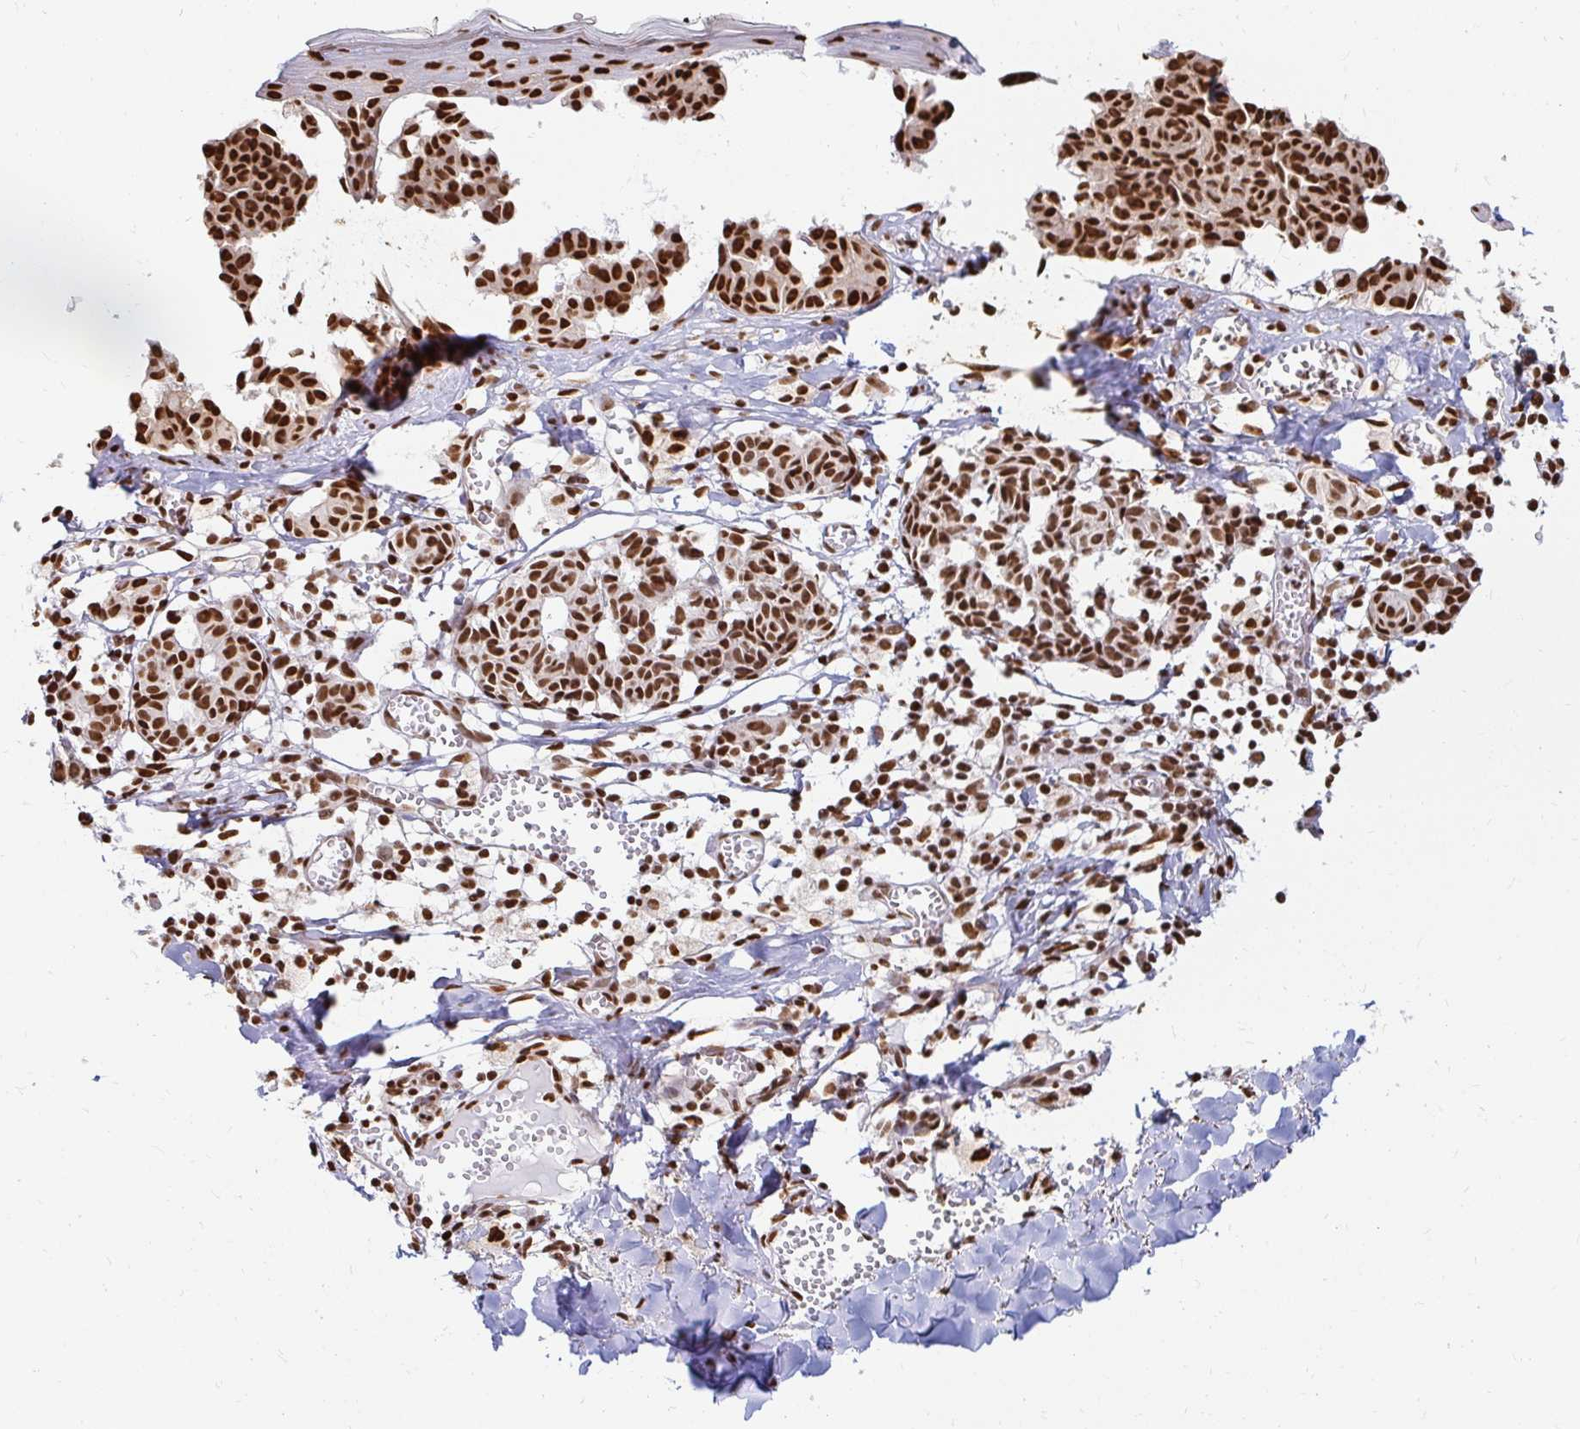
{"staining": {"intensity": "strong", "quantity": ">75%", "location": "nuclear"}, "tissue": "melanoma", "cell_type": "Tumor cells", "image_type": "cancer", "snomed": [{"axis": "morphology", "description": "Malignant melanoma, NOS"}, {"axis": "topography", "description": "Skin"}], "caption": "A histopathology image showing strong nuclear positivity in approximately >75% of tumor cells in malignant melanoma, as visualized by brown immunohistochemical staining.", "gene": "HNRNPU", "patient": {"sex": "female", "age": 43}}